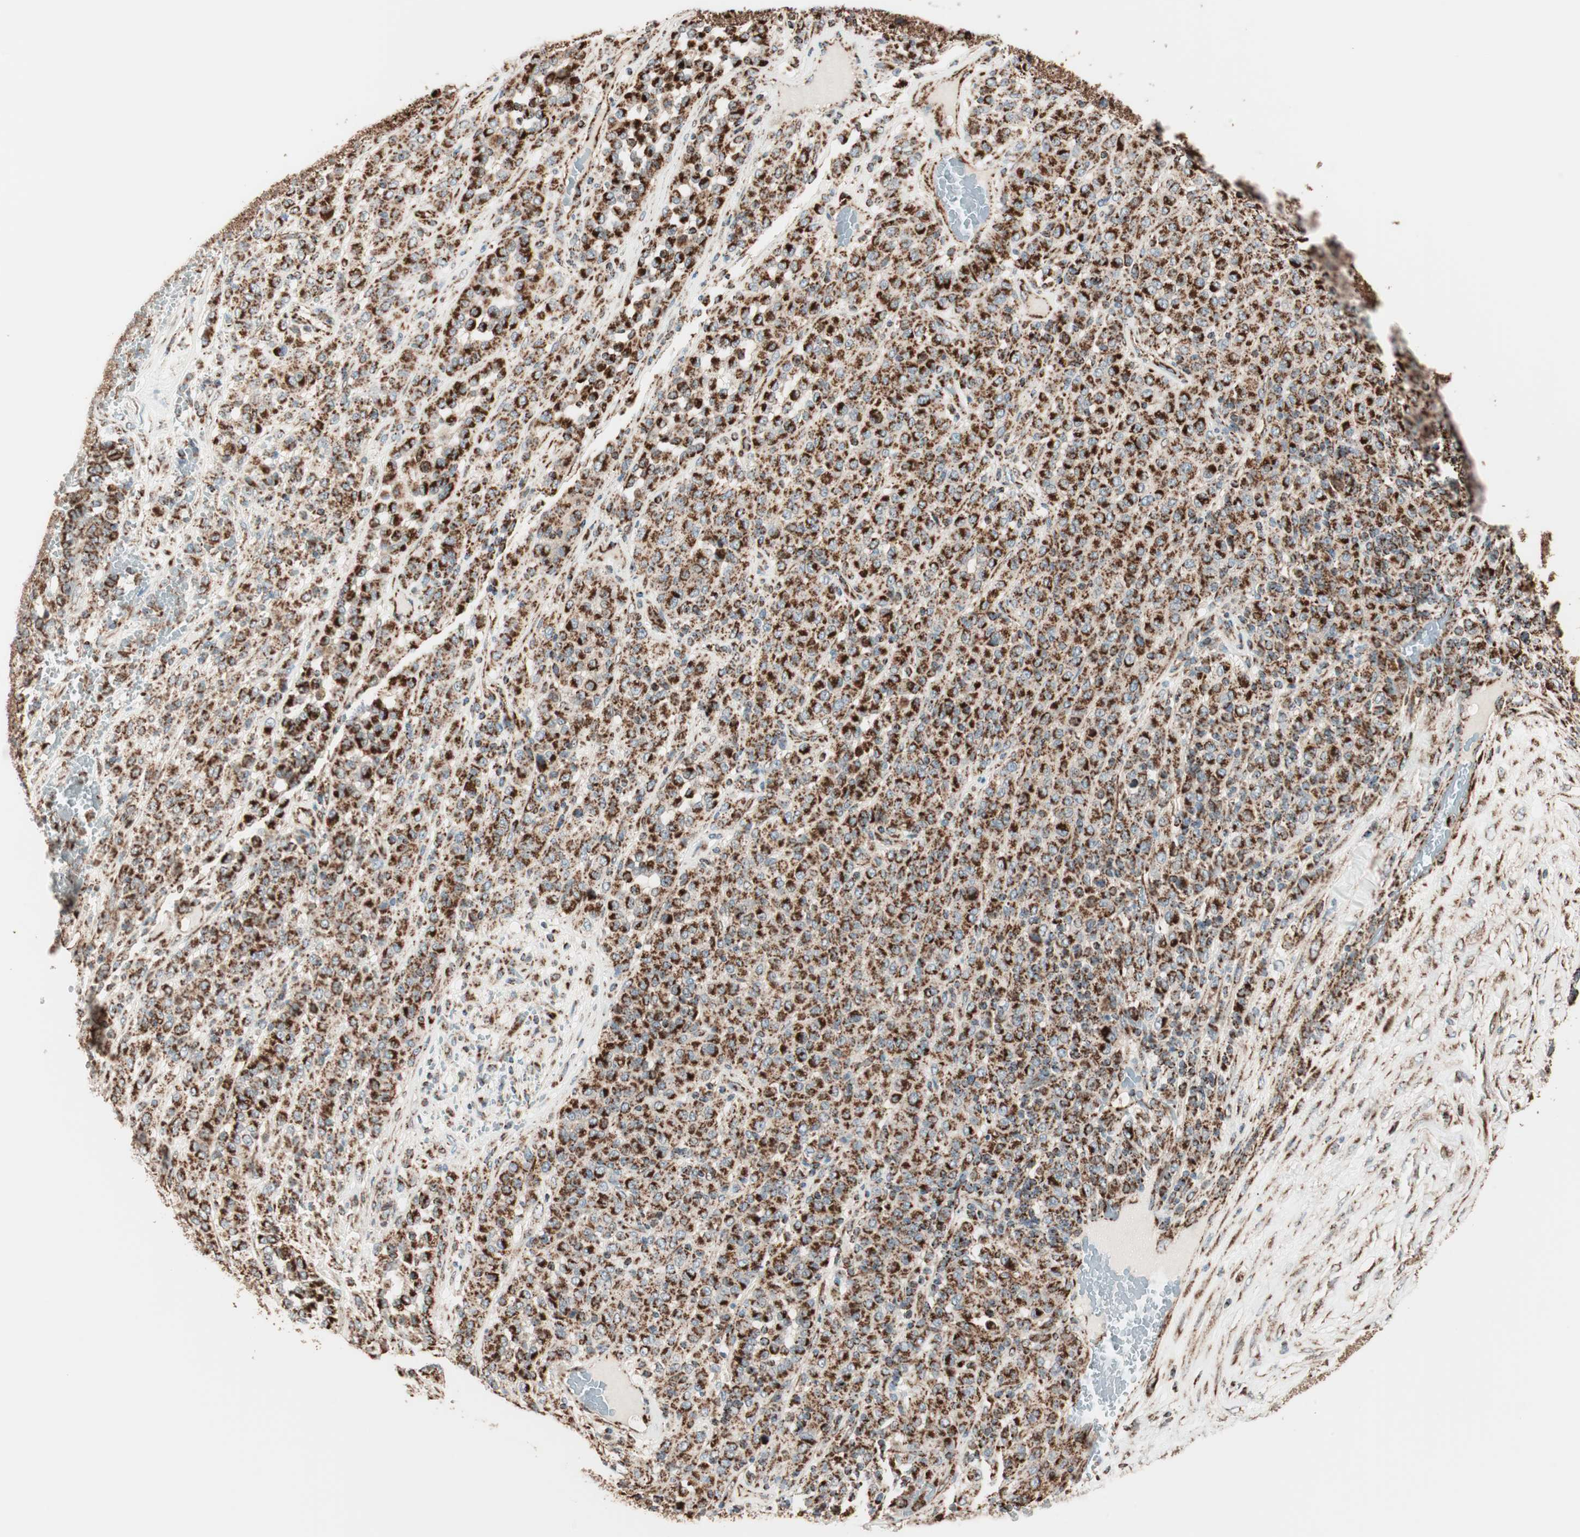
{"staining": {"intensity": "strong", "quantity": ">75%", "location": "cytoplasmic/membranous"}, "tissue": "melanoma", "cell_type": "Tumor cells", "image_type": "cancer", "snomed": [{"axis": "morphology", "description": "Malignant melanoma, Metastatic site"}, {"axis": "topography", "description": "Pancreas"}], "caption": "A brown stain labels strong cytoplasmic/membranous expression of a protein in human melanoma tumor cells. (DAB = brown stain, brightfield microscopy at high magnification).", "gene": "TOMM22", "patient": {"sex": "female", "age": 30}}